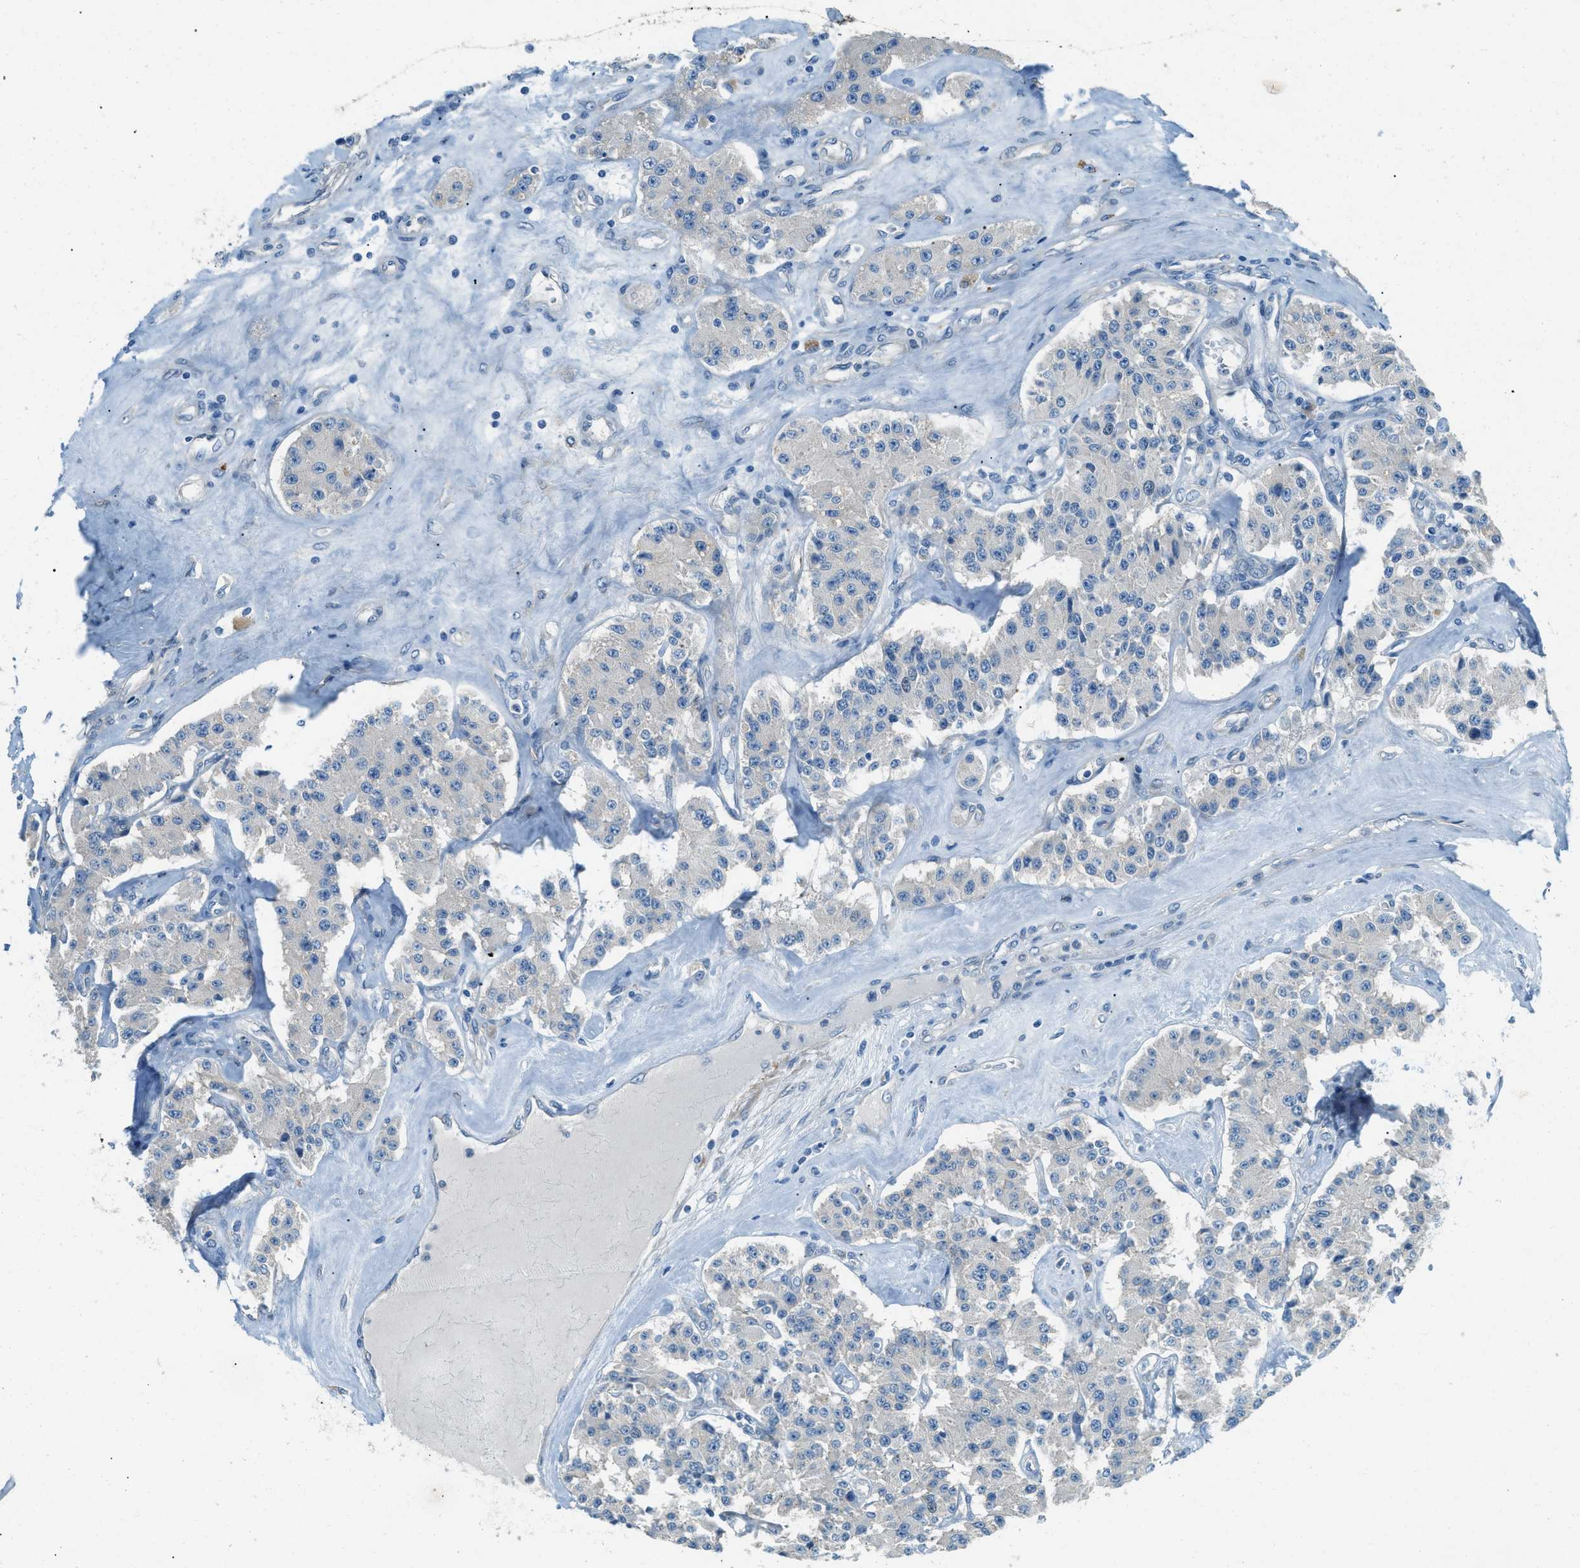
{"staining": {"intensity": "negative", "quantity": "none", "location": "none"}, "tissue": "carcinoid", "cell_type": "Tumor cells", "image_type": "cancer", "snomed": [{"axis": "morphology", "description": "Carcinoid, malignant, NOS"}, {"axis": "topography", "description": "Pancreas"}], "caption": "This photomicrograph is of malignant carcinoid stained with IHC to label a protein in brown with the nuclei are counter-stained blue. There is no expression in tumor cells.", "gene": "ZNF367", "patient": {"sex": "male", "age": 41}}